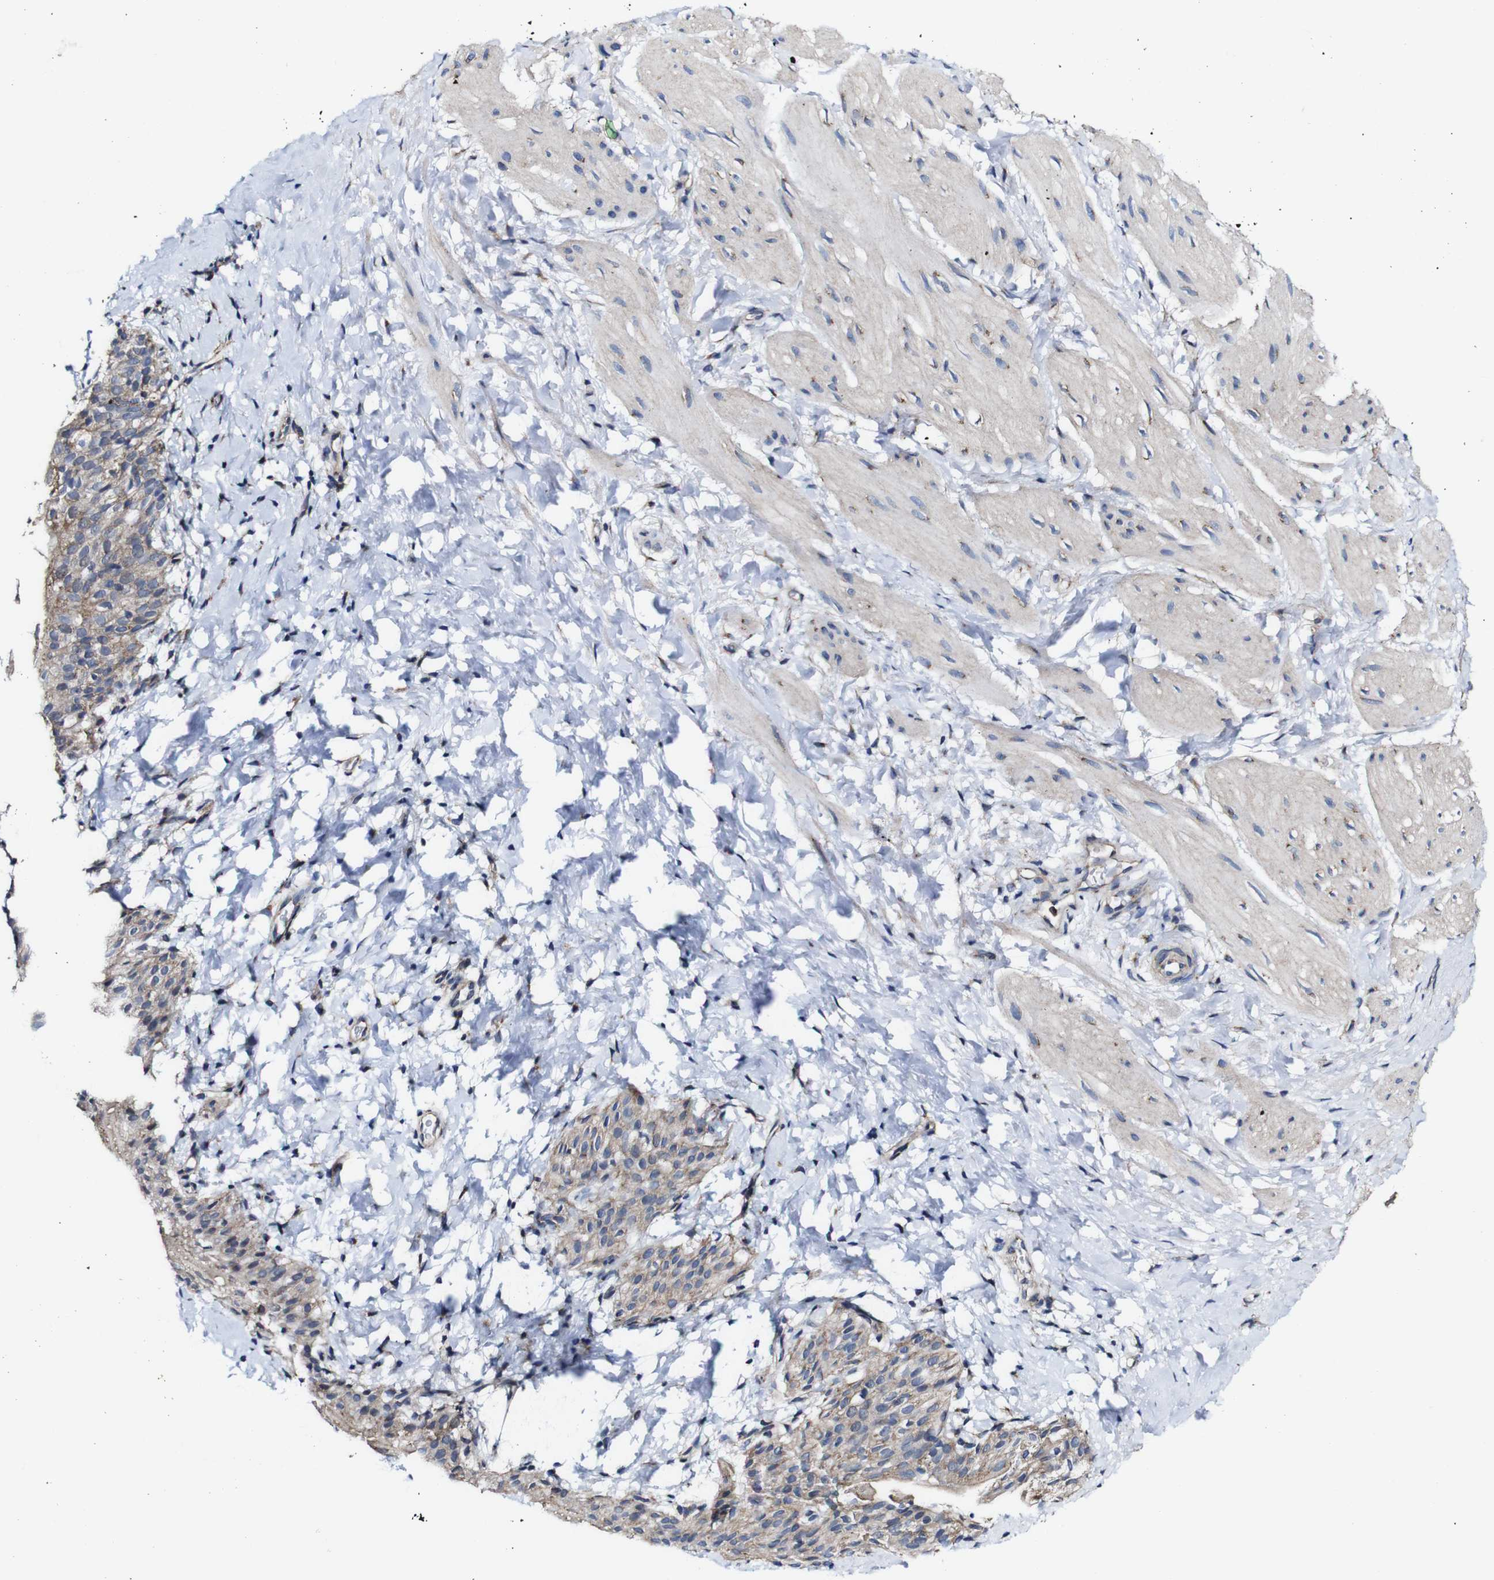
{"staining": {"intensity": "moderate", "quantity": "25%-75%", "location": "cytoplasmic/membranous"}, "tissue": "smooth muscle", "cell_type": "Smooth muscle cells", "image_type": "normal", "snomed": [{"axis": "morphology", "description": "Normal tissue, NOS"}, {"axis": "topography", "description": "Smooth muscle"}], "caption": "This is a micrograph of immunohistochemistry staining of benign smooth muscle, which shows moderate staining in the cytoplasmic/membranous of smooth muscle cells.", "gene": "CSF1R", "patient": {"sex": "male", "age": 16}}